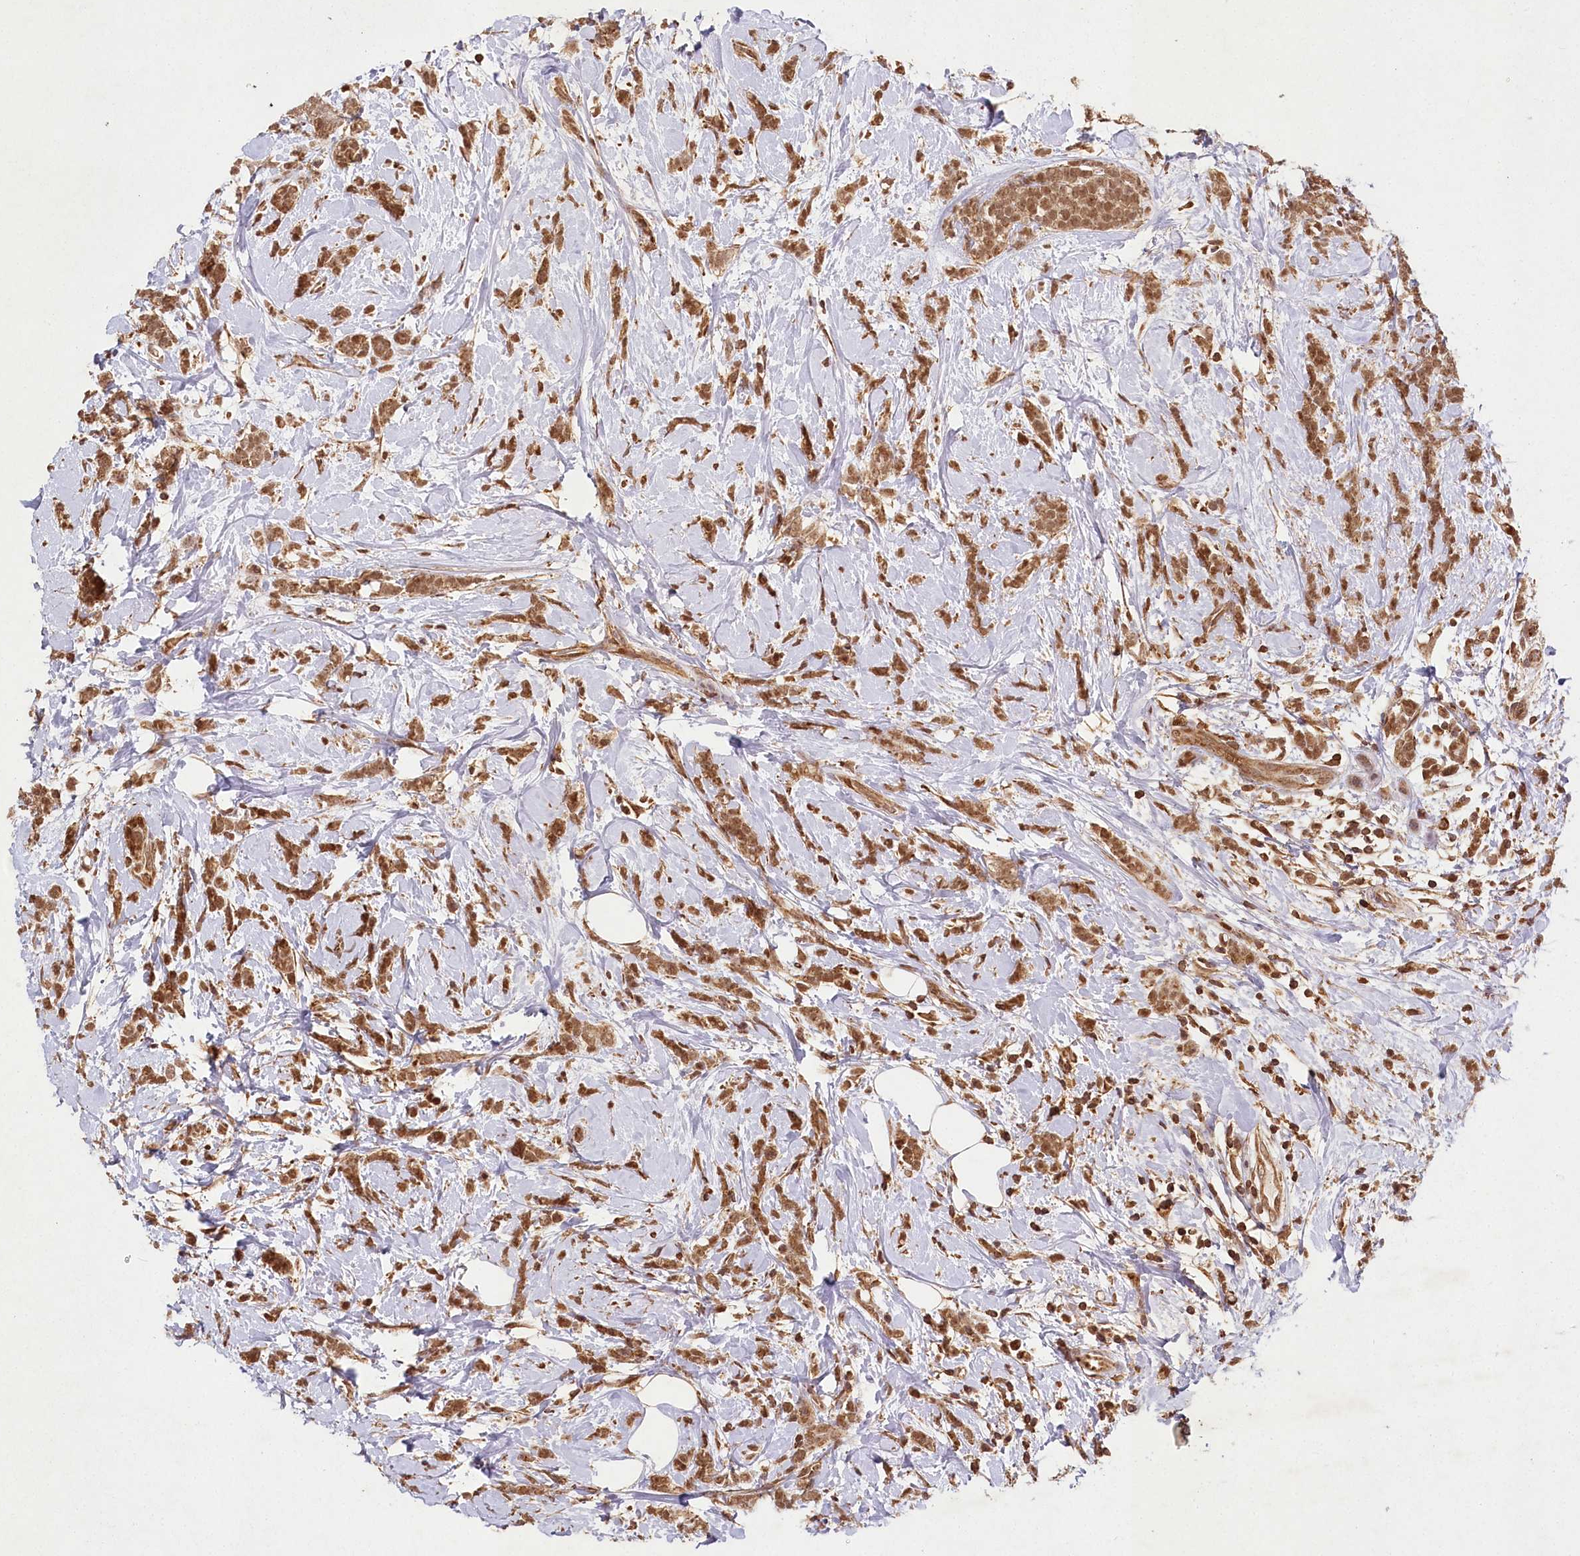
{"staining": {"intensity": "moderate", "quantity": ">75%", "location": "cytoplasmic/membranous,nuclear"}, "tissue": "breast cancer", "cell_type": "Tumor cells", "image_type": "cancer", "snomed": [{"axis": "morphology", "description": "Lobular carcinoma"}, {"axis": "topography", "description": "Breast"}], "caption": "Approximately >75% of tumor cells in lobular carcinoma (breast) show moderate cytoplasmic/membranous and nuclear protein positivity as visualized by brown immunohistochemical staining.", "gene": "MICU1", "patient": {"sex": "female", "age": 58}}